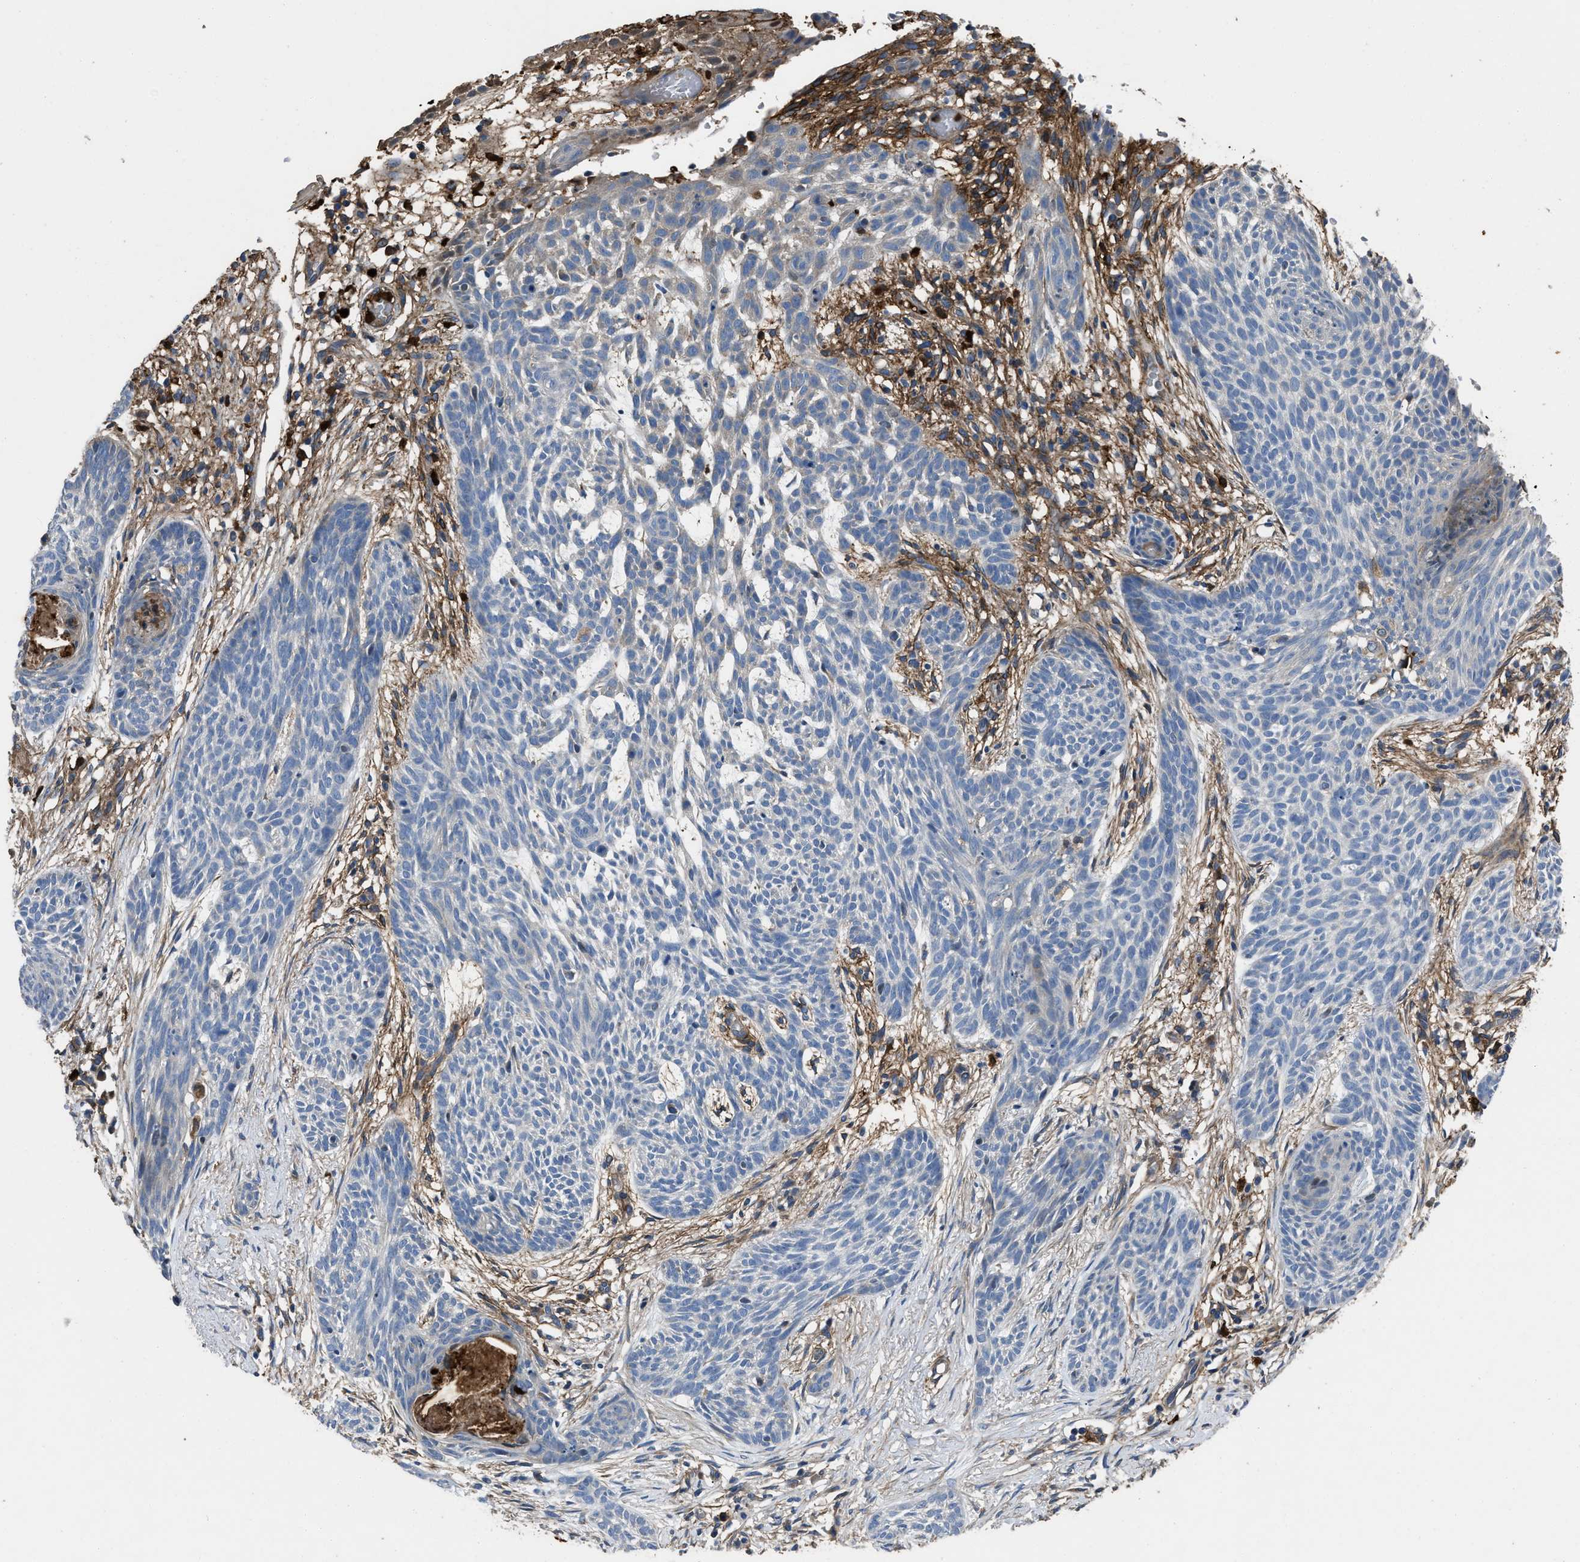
{"staining": {"intensity": "negative", "quantity": "none", "location": "none"}, "tissue": "skin cancer", "cell_type": "Tumor cells", "image_type": "cancer", "snomed": [{"axis": "morphology", "description": "Basal cell carcinoma"}, {"axis": "topography", "description": "Skin"}], "caption": "Tumor cells show no significant protein positivity in skin basal cell carcinoma.", "gene": "ANGPT1", "patient": {"sex": "female", "age": 59}}